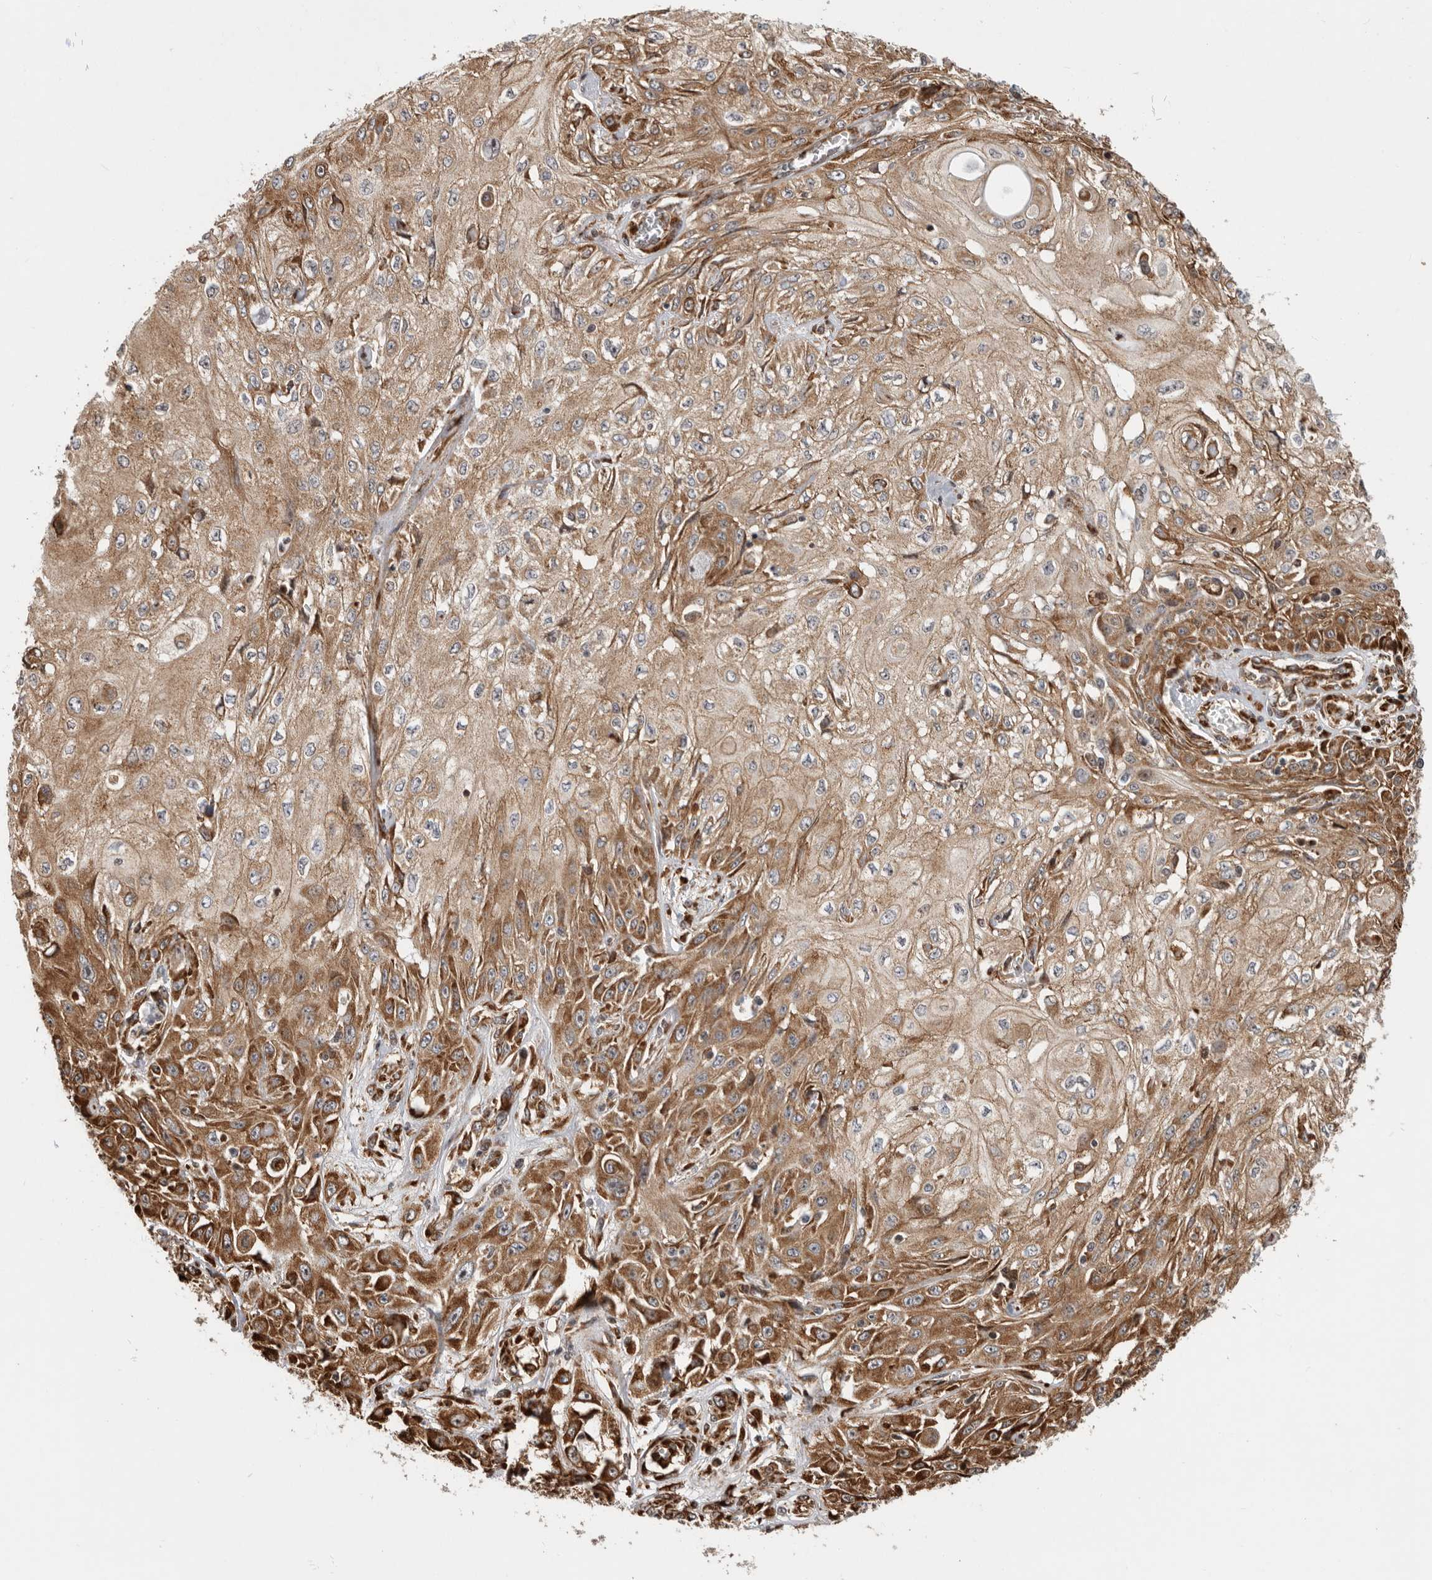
{"staining": {"intensity": "moderate", "quantity": ">75%", "location": "cytoplasmic/membranous"}, "tissue": "skin cancer", "cell_type": "Tumor cells", "image_type": "cancer", "snomed": [{"axis": "morphology", "description": "Squamous cell carcinoma, NOS"}, {"axis": "morphology", "description": "Squamous cell carcinoma, metastatic, NOS"}, {"axis": "topography", "description": "Skin"}, {"axis": "topography", "description": "Lymph node"}], "caption": "A brown stain highlights moderate cytoplasmic/membranous expression of a protein in skin metastatic squamous cell carcinoma tumor cells. (DAB (3,3'-diaminobenzidine) IHC with brightfield microscopy, high magnification).", "gene": "FZD3", "patient": {"sex": "male", "age": 75}}